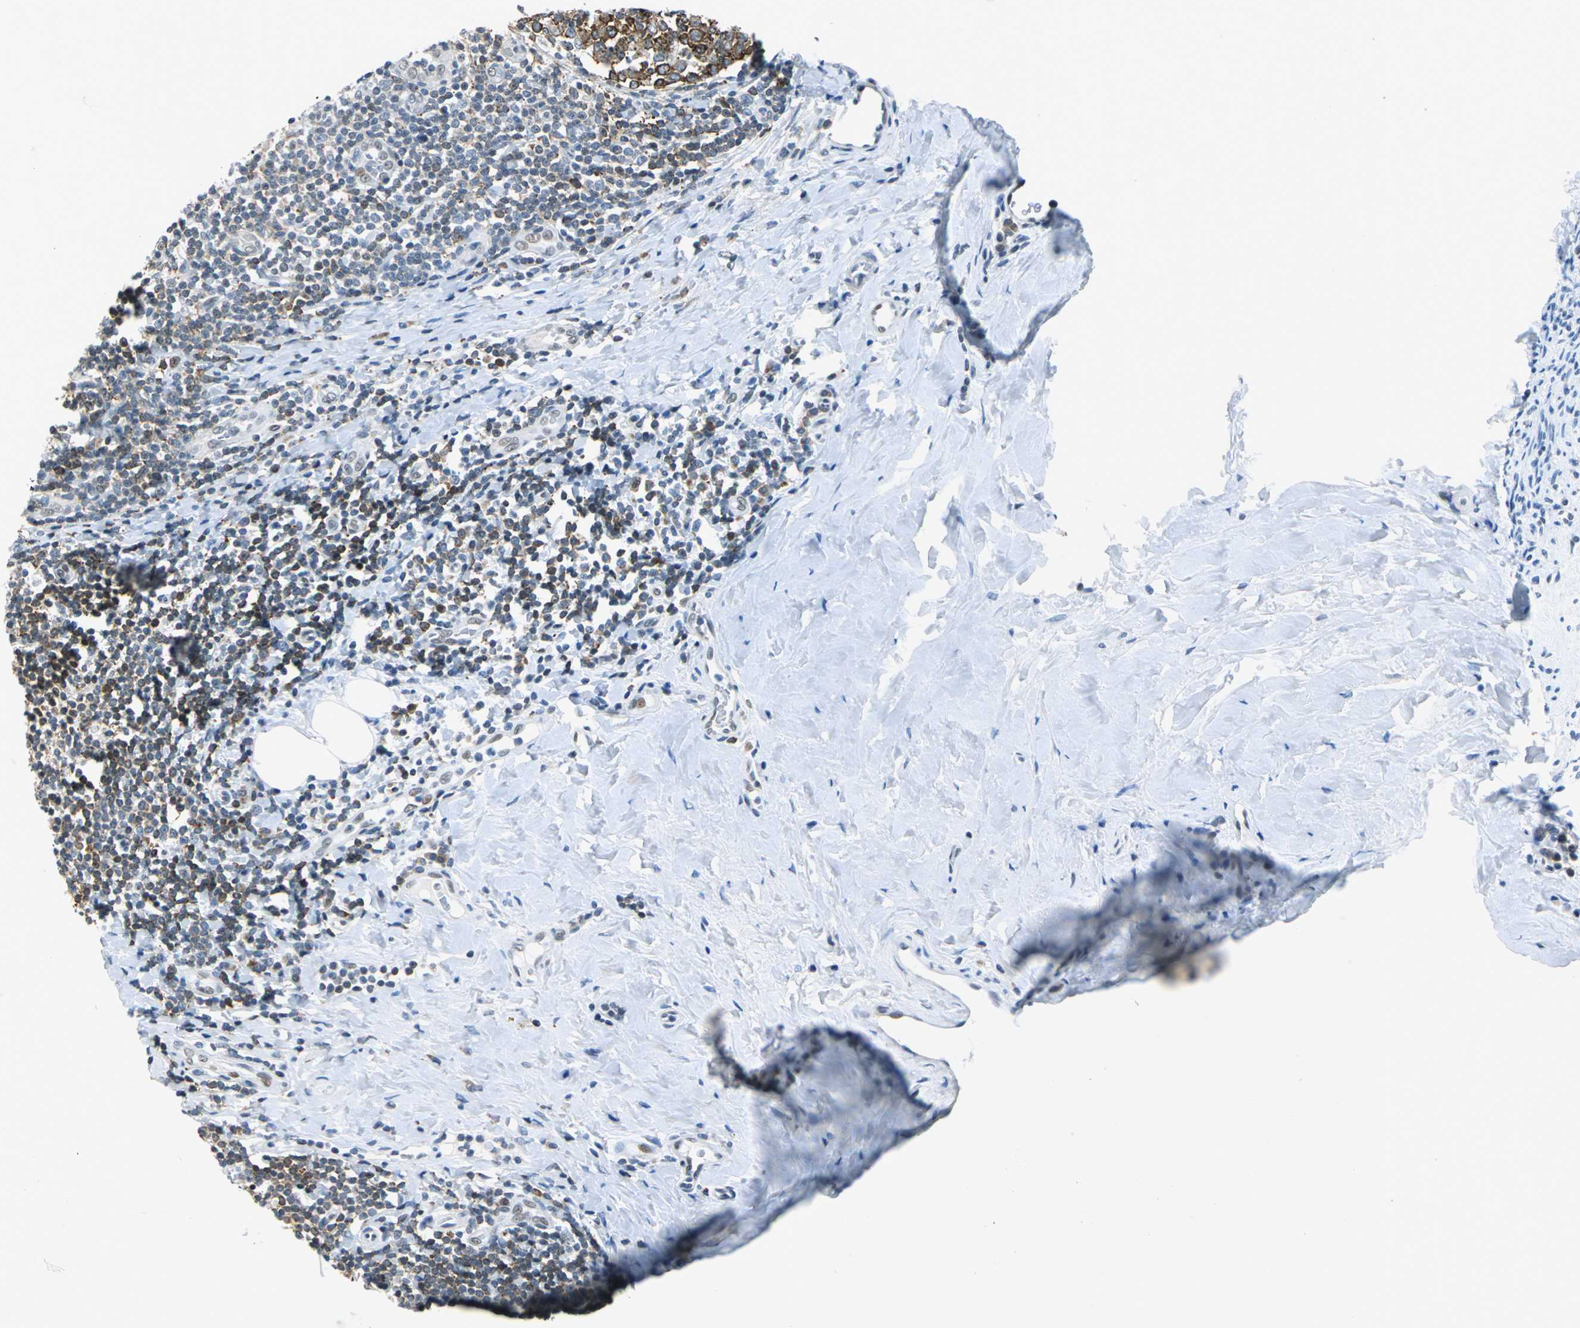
{"staining": {"intensity": "strong", "quantity": ">75%", "location": "cytoplasmic/membranous"}, "tissue": "tonsil", "cell_type": "Germinal center cells", "image_type": "normal", "snomed": [{"axis": "morphology", "description": "Normal tissue, NOS"}, {"axis": "topography", "description": "Tonsil"}], "caption": "Immunohistochemistry (IHC) micrograph of benign tonsil: human tonsil stained using immunohistochemistry exhibits high levels of strong protein expression localized specifically in the cytoplasmic/membranous of germinal center cells, appearing as a cytoplasmic/membranous brown color.", "gene": "HCFC2", "patient": {"sex": "male", "age": 31}}